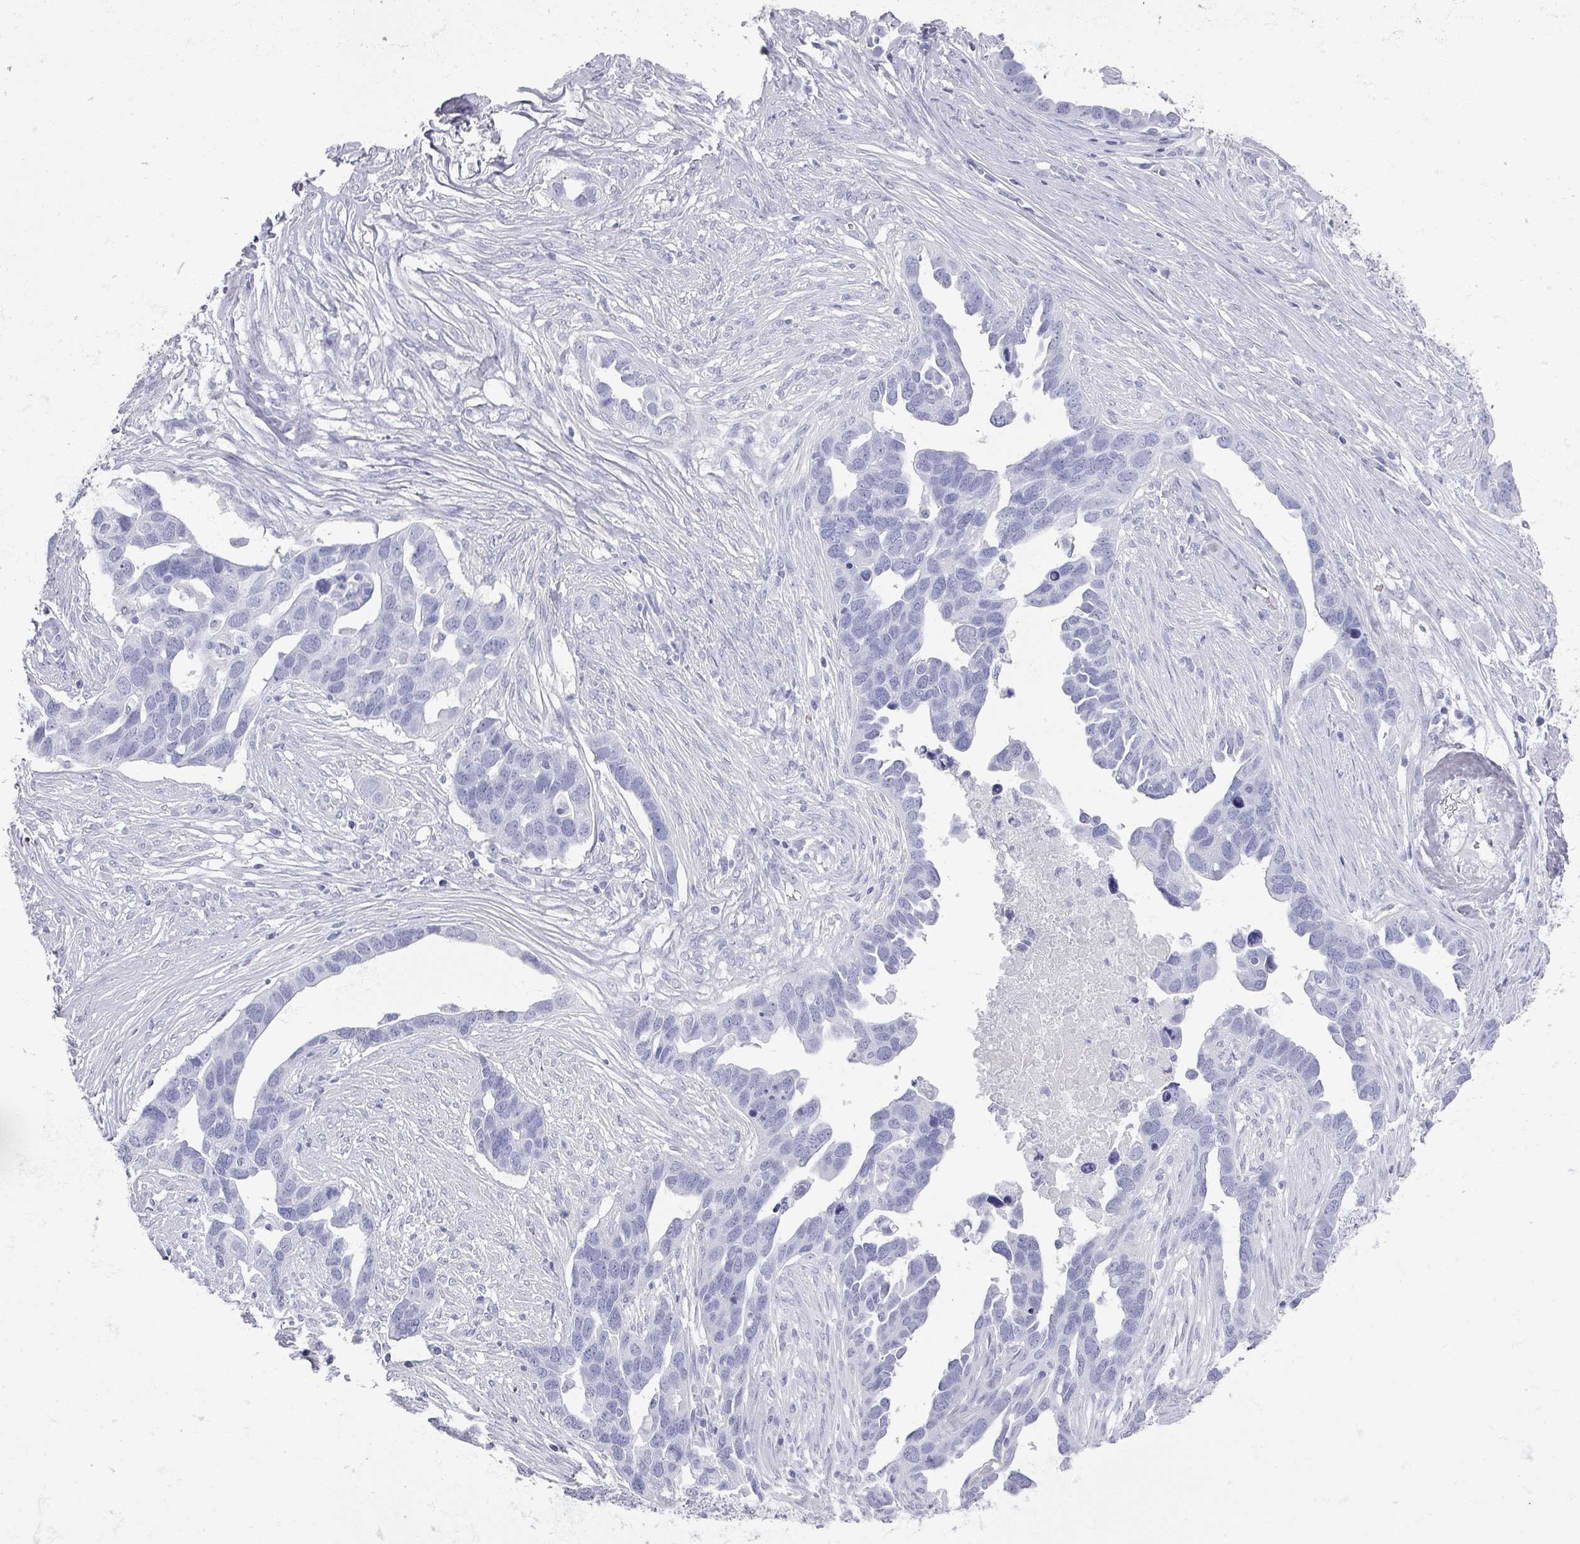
{"staining": {"intensity": "negative", "quantity": "none", "location": "none"}, "tissue": "ovarian cancer", "cell_type": "Tumor cells", "image_type": "cancer", "snomed": [{"axis": "morphology", "description": "Cystadenocarcinoma, serous, NOS"}, {"axis": "topography", "description": "Ovary"}], "caption": "Tumor cells are negative for protein expression in human ovarian cancer.", "gene": "OMG", "patient": {"sex": "female", "age": 54}}